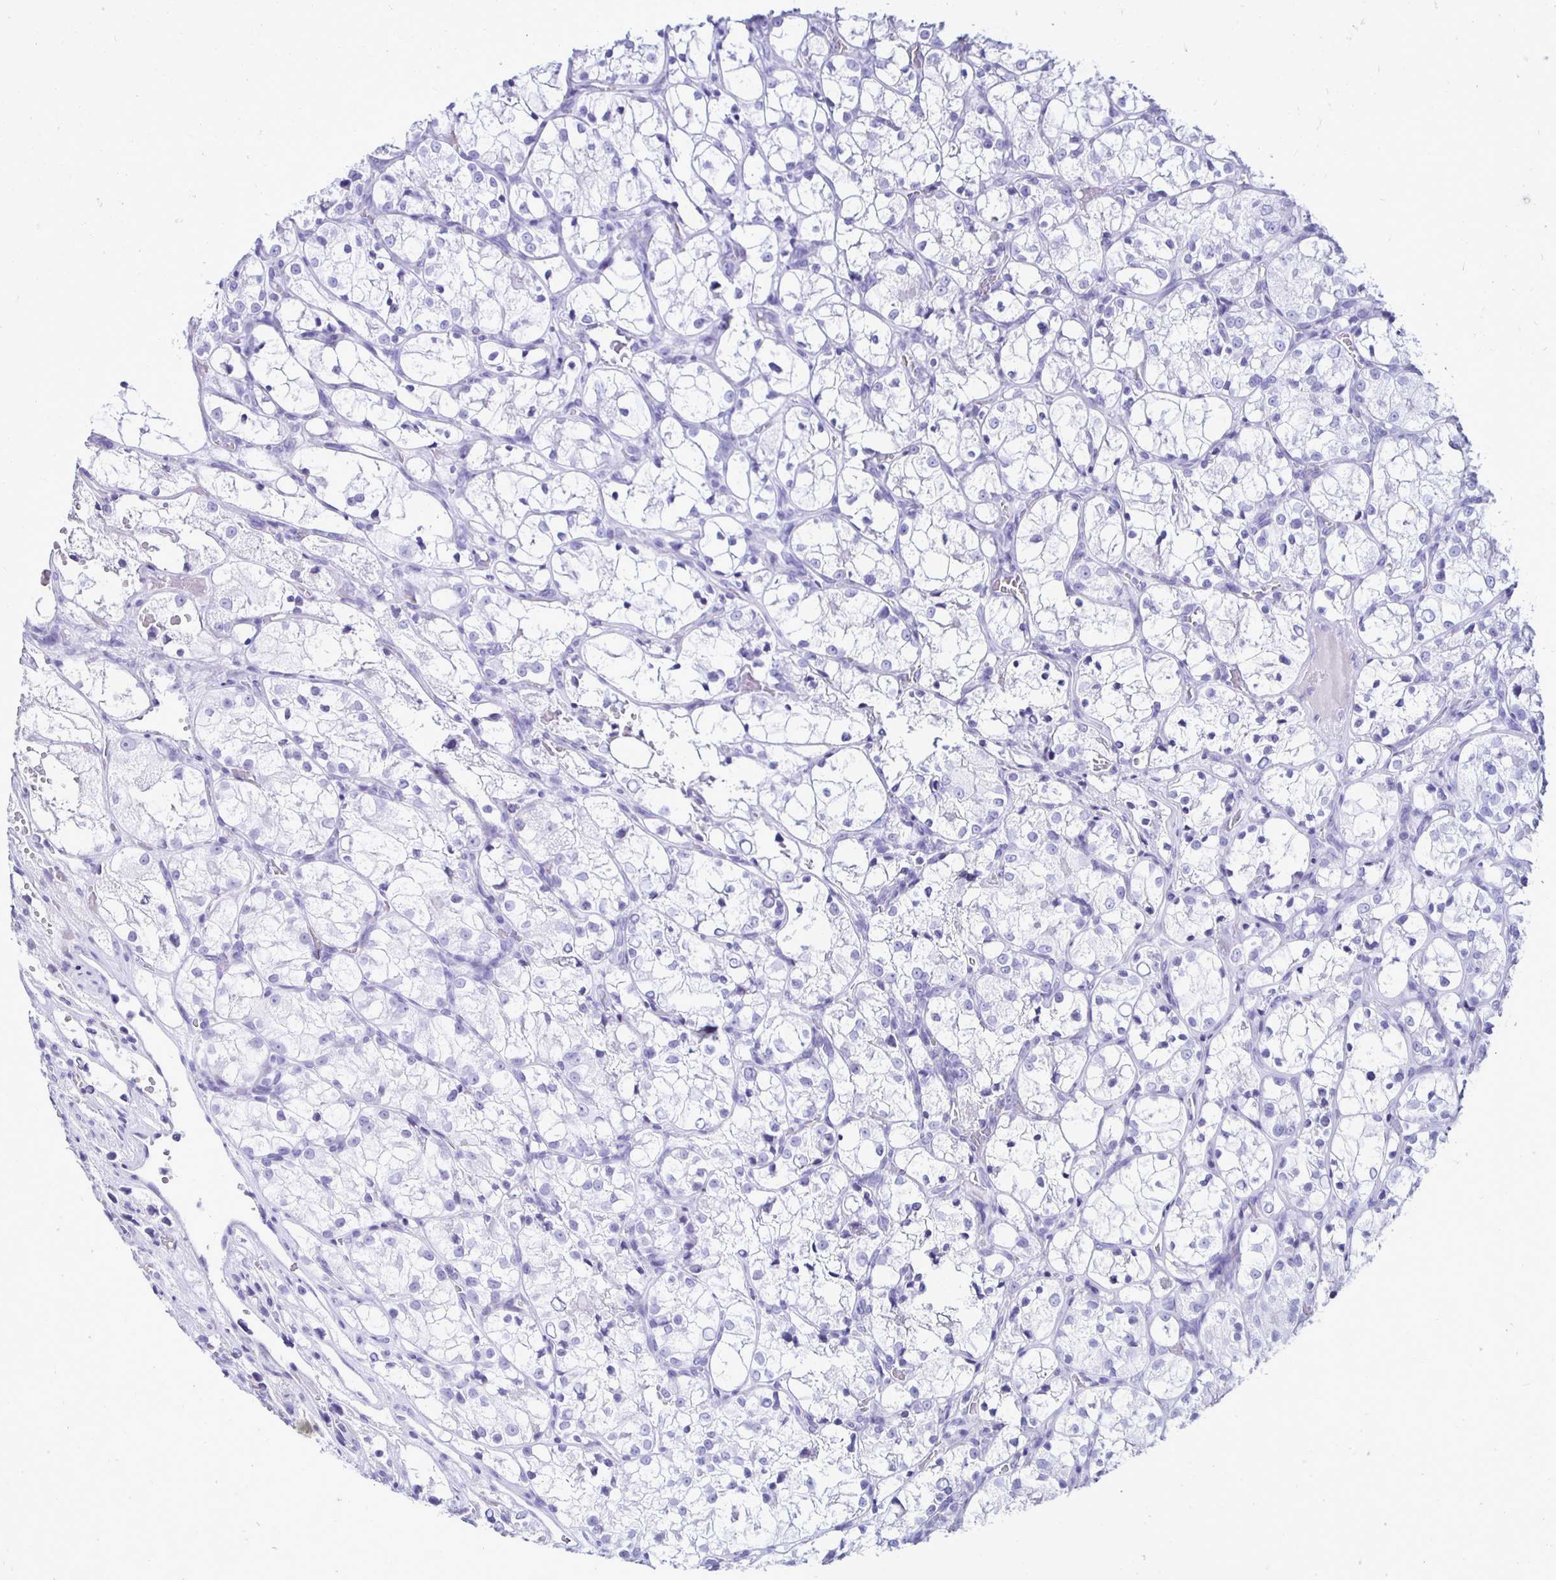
{"staining": {"intensity": "negative", "quantity": "none", "location": "none"}, "tissue": "renal cancer", "cell_type": "Tumor cells", "image_type": "cancer", "snomed": [{"axis": "morphology", "description": "Adenocarcinoma, NOS"}, {"axis": "topography", "description": "Kidney"}], "caption": "Tumor cells are negative for protein expression in human renal adenocarcinoma.", "gene": "CST5", "patient": {"sex": "female", "age": 69}}